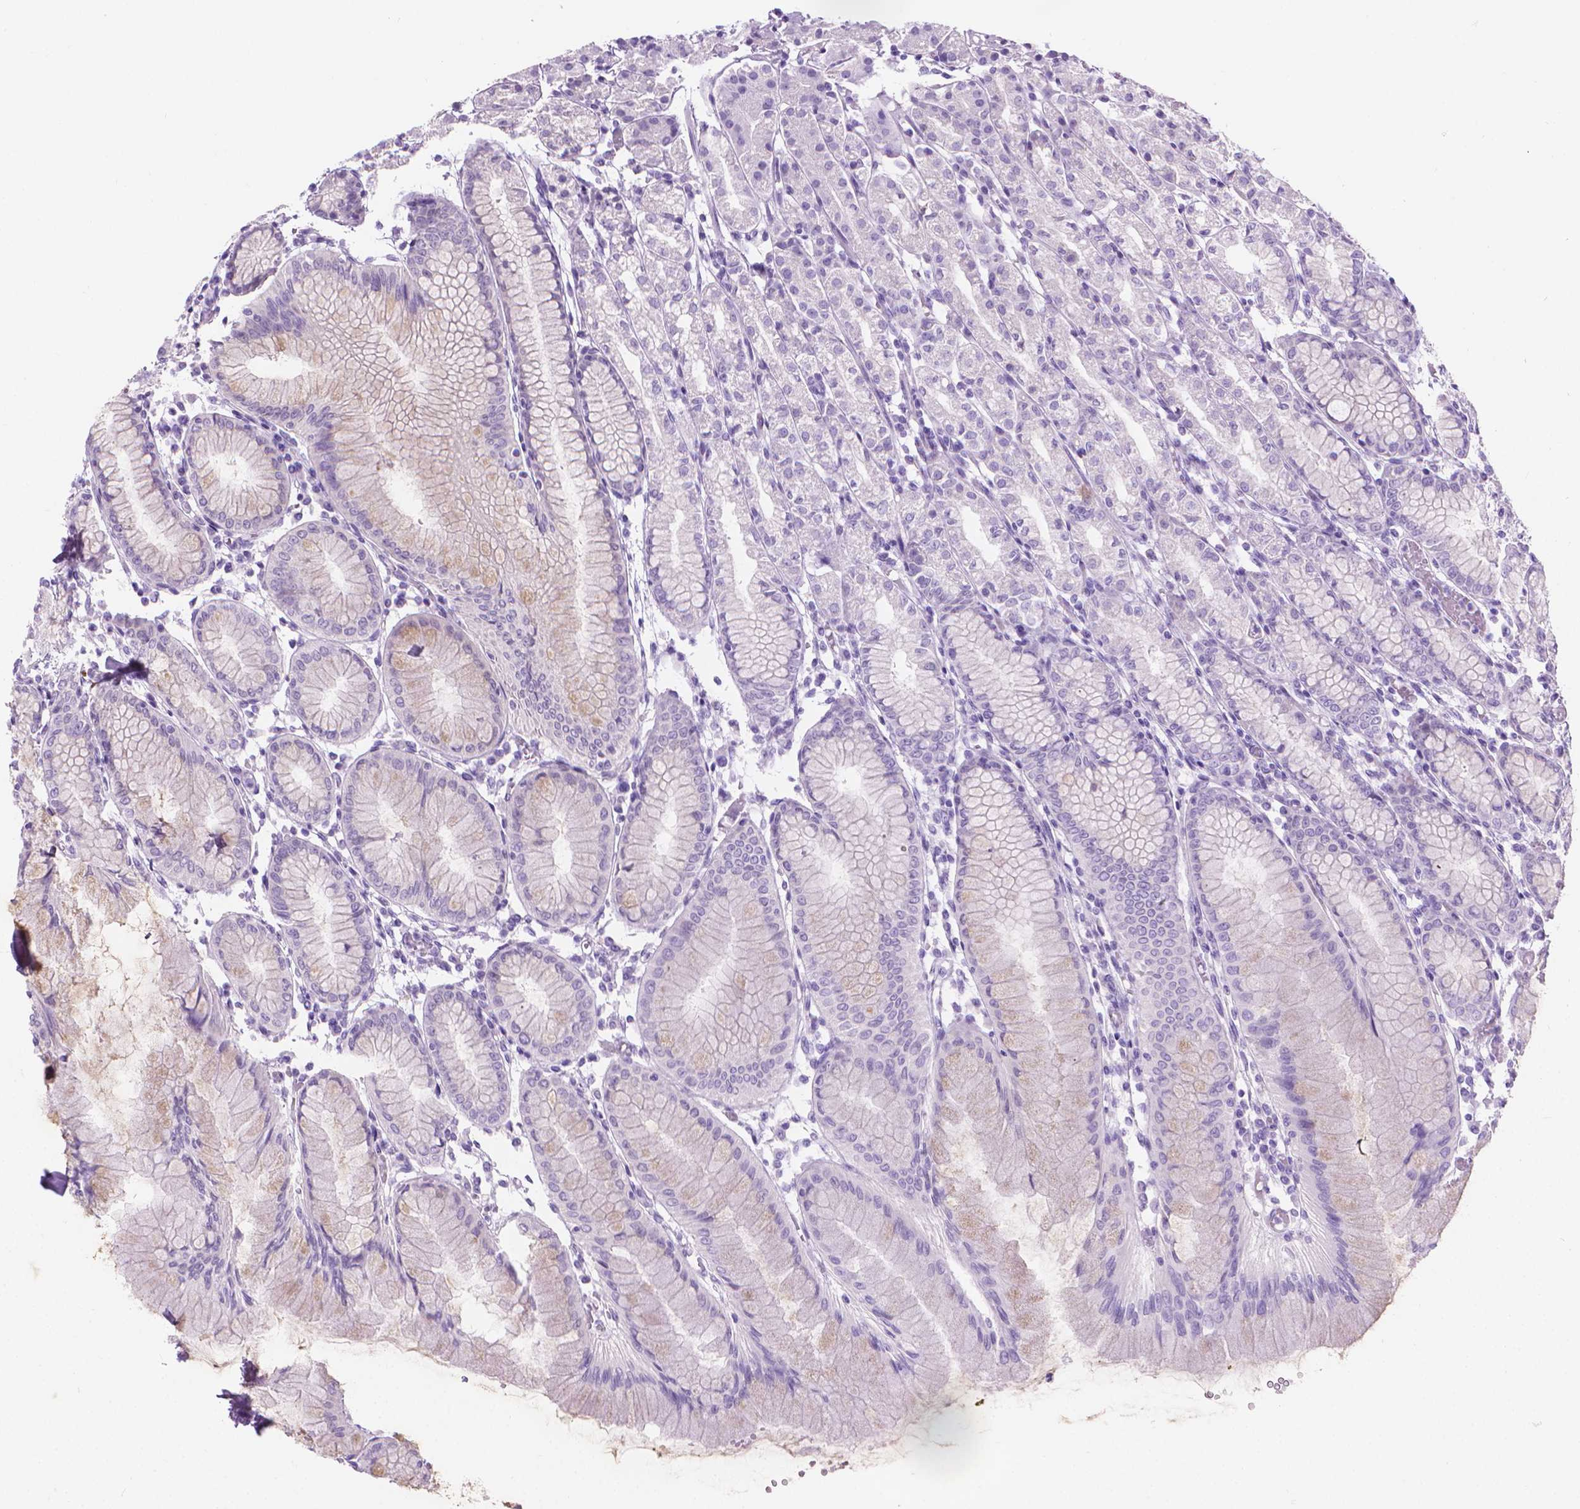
{"staining": {"intensity": "negative", "quantity": "none", "location": "none"}, "tissue": "stomach", "cell_type": "Glandular cells", "image_type": "normal", "snomed": [{"axis": "morphology", "description": "Normal tissue, NOS"}, {"axis": "topography", "description": "Stomach"}], "caption": "High power microscopy photomicrograph of an immunohistochemistry (IHC) image of benign stomach, revealing no significant staining in glandular cells. (Immunohistochemistry, brightfield microscopy, high magnification).", "gene": "CFAP52", "patient": {"sex": "female", "age": 57}}